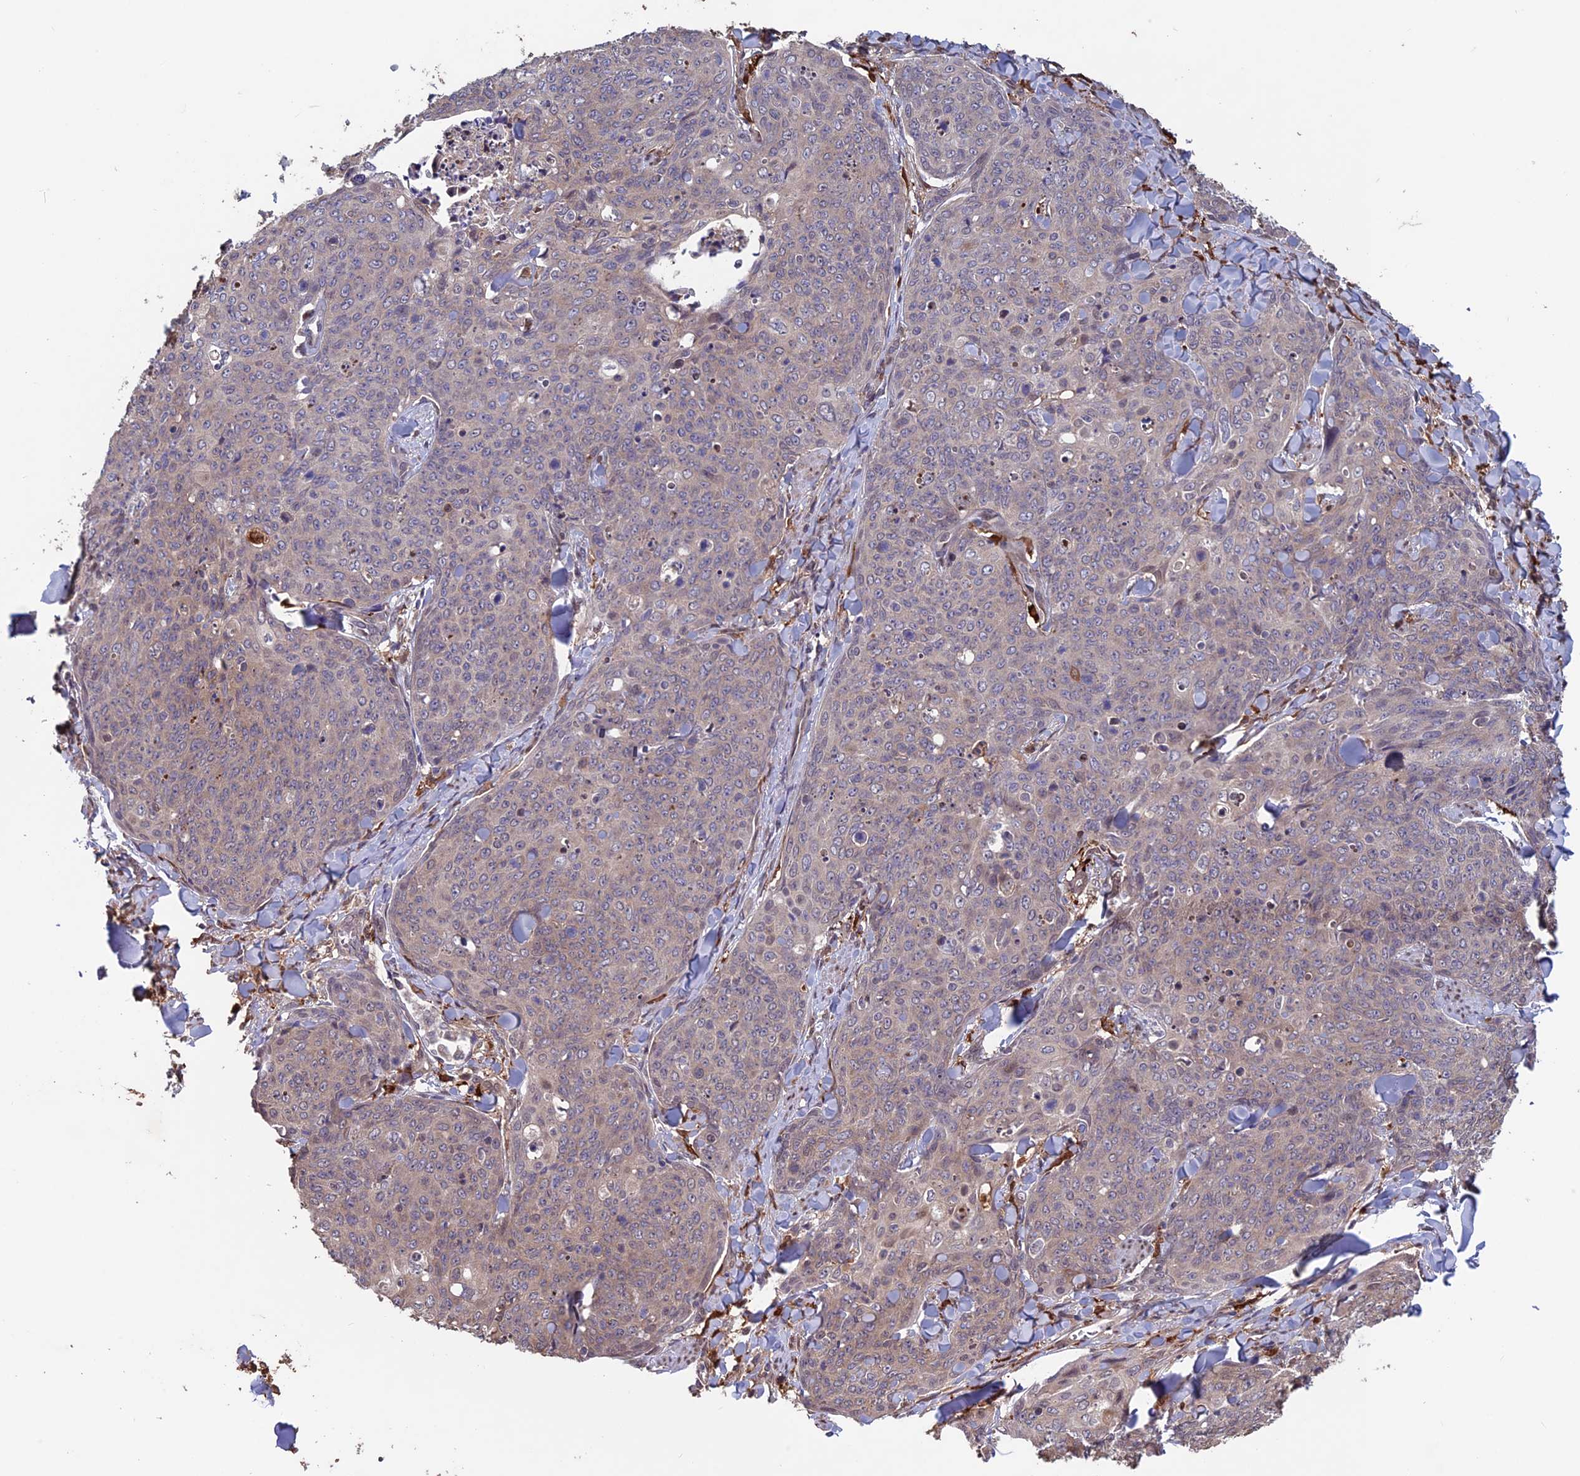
{"staining": {"intensity": "negative", "quantity": "none", "location": "none"}, "tissue": "skin cancer", "cell_type": "Tumor cells", "image_type": "cancer", "snomed": [{"axis": "morphology", "description": "Squamous cell carcinoma, NOS"}, {"axis": "topography", "description": "Skin"}, {"axis": "topography", "description": "Vulva"}], "caption": "IHC of human skin cancer displays no staining in tumor cells.", "gene": "MAST2", "patient": {"sex": "female", "age": 85}}